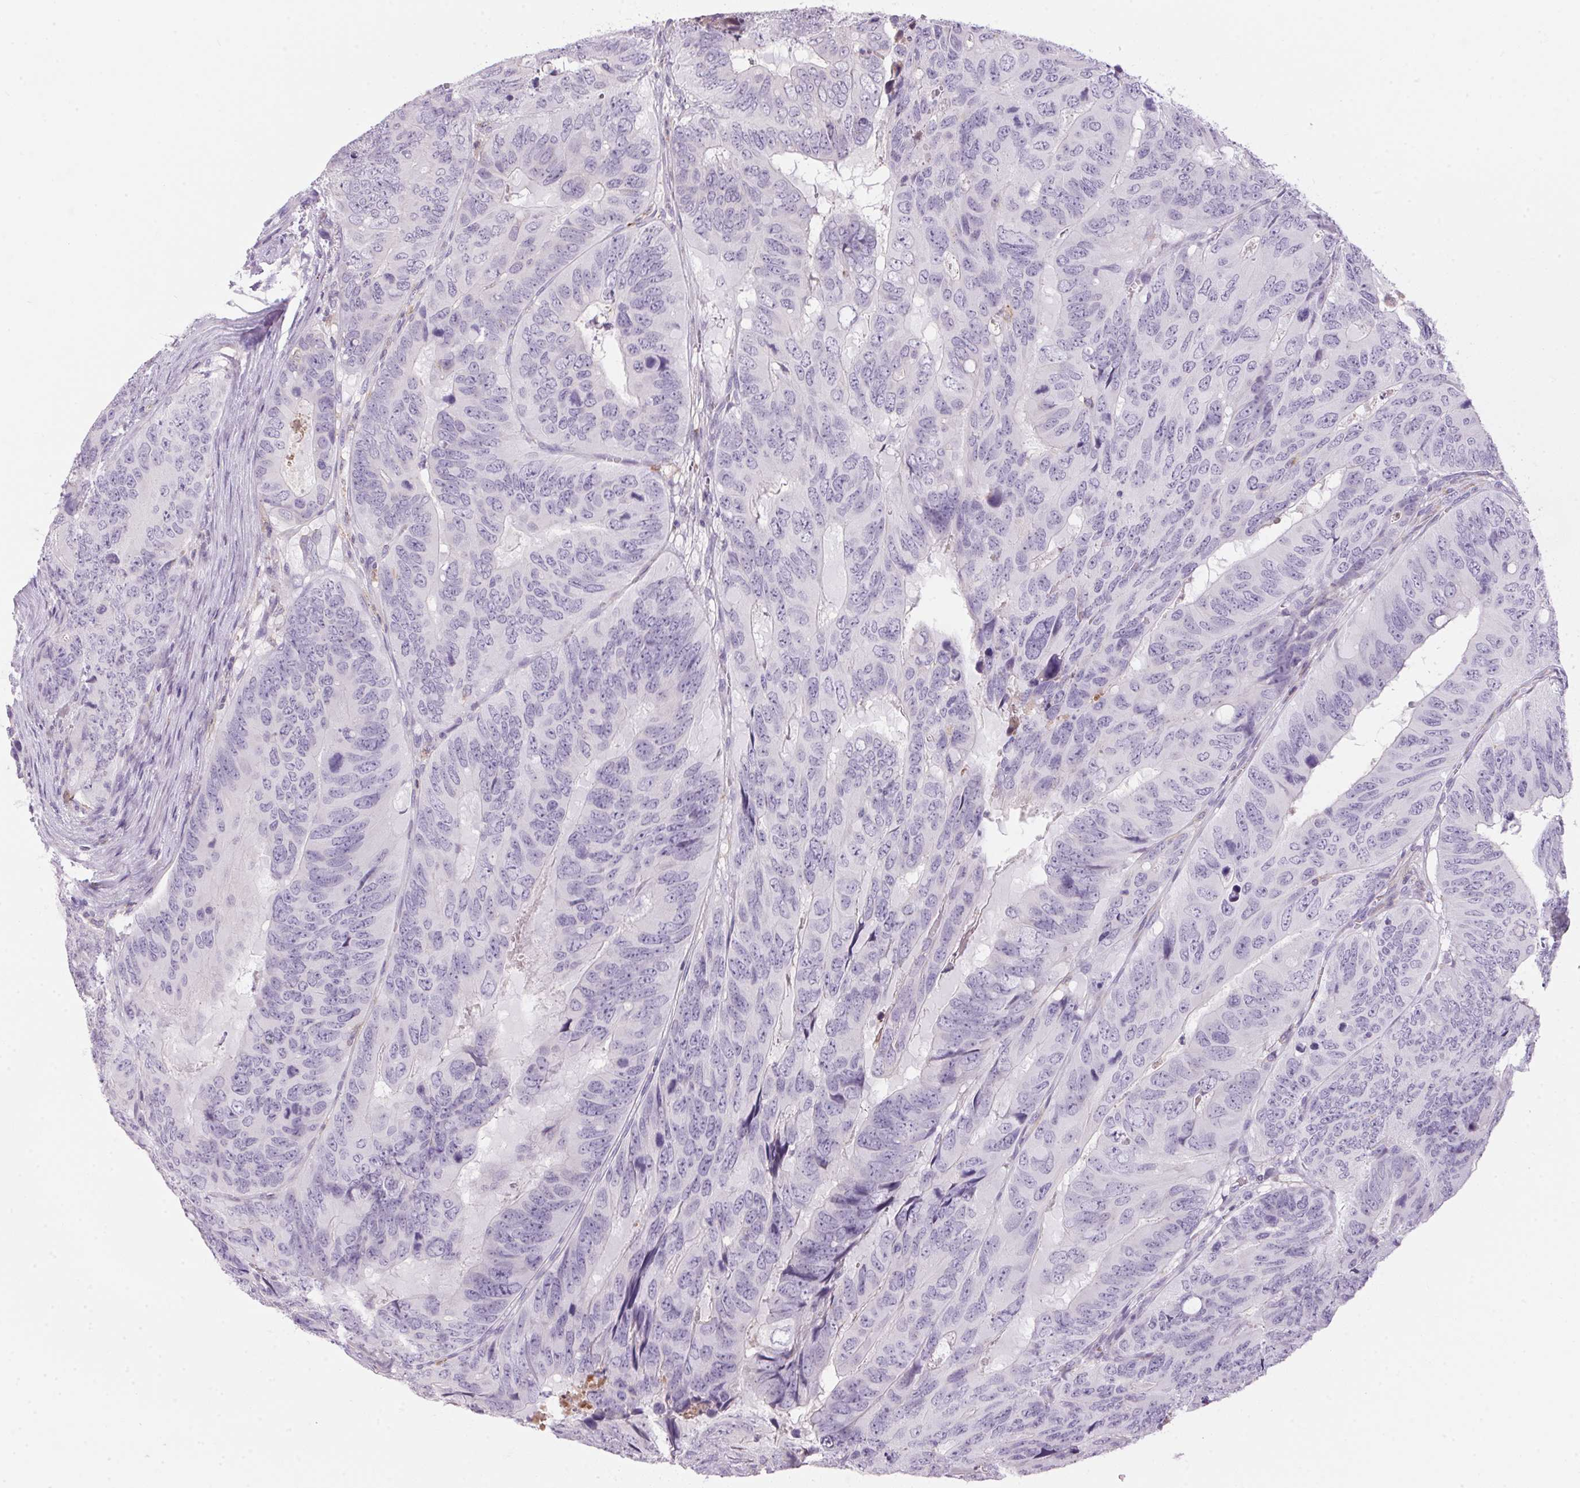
{"staining": {"intensity": "negative", "quantity": "none", "location": "none"}, "tissue": "colorectal cancer", "cell_type": "Tumor cells", "image_type": "cancer", "snomed": [{"axis": "morphology", "description": "Adenocarcinoma, NOS"}, {"axis": "topography", "description": "Colon"}], "caption": "DAB (3,3'-diaminobenzidine) immunohistochemical staining of human adenocarcinoma (colorectal) reveals no significant expression in tumor cells.", "gene": "ECPAS", "patient": {"sex": "male", "age": 79}}